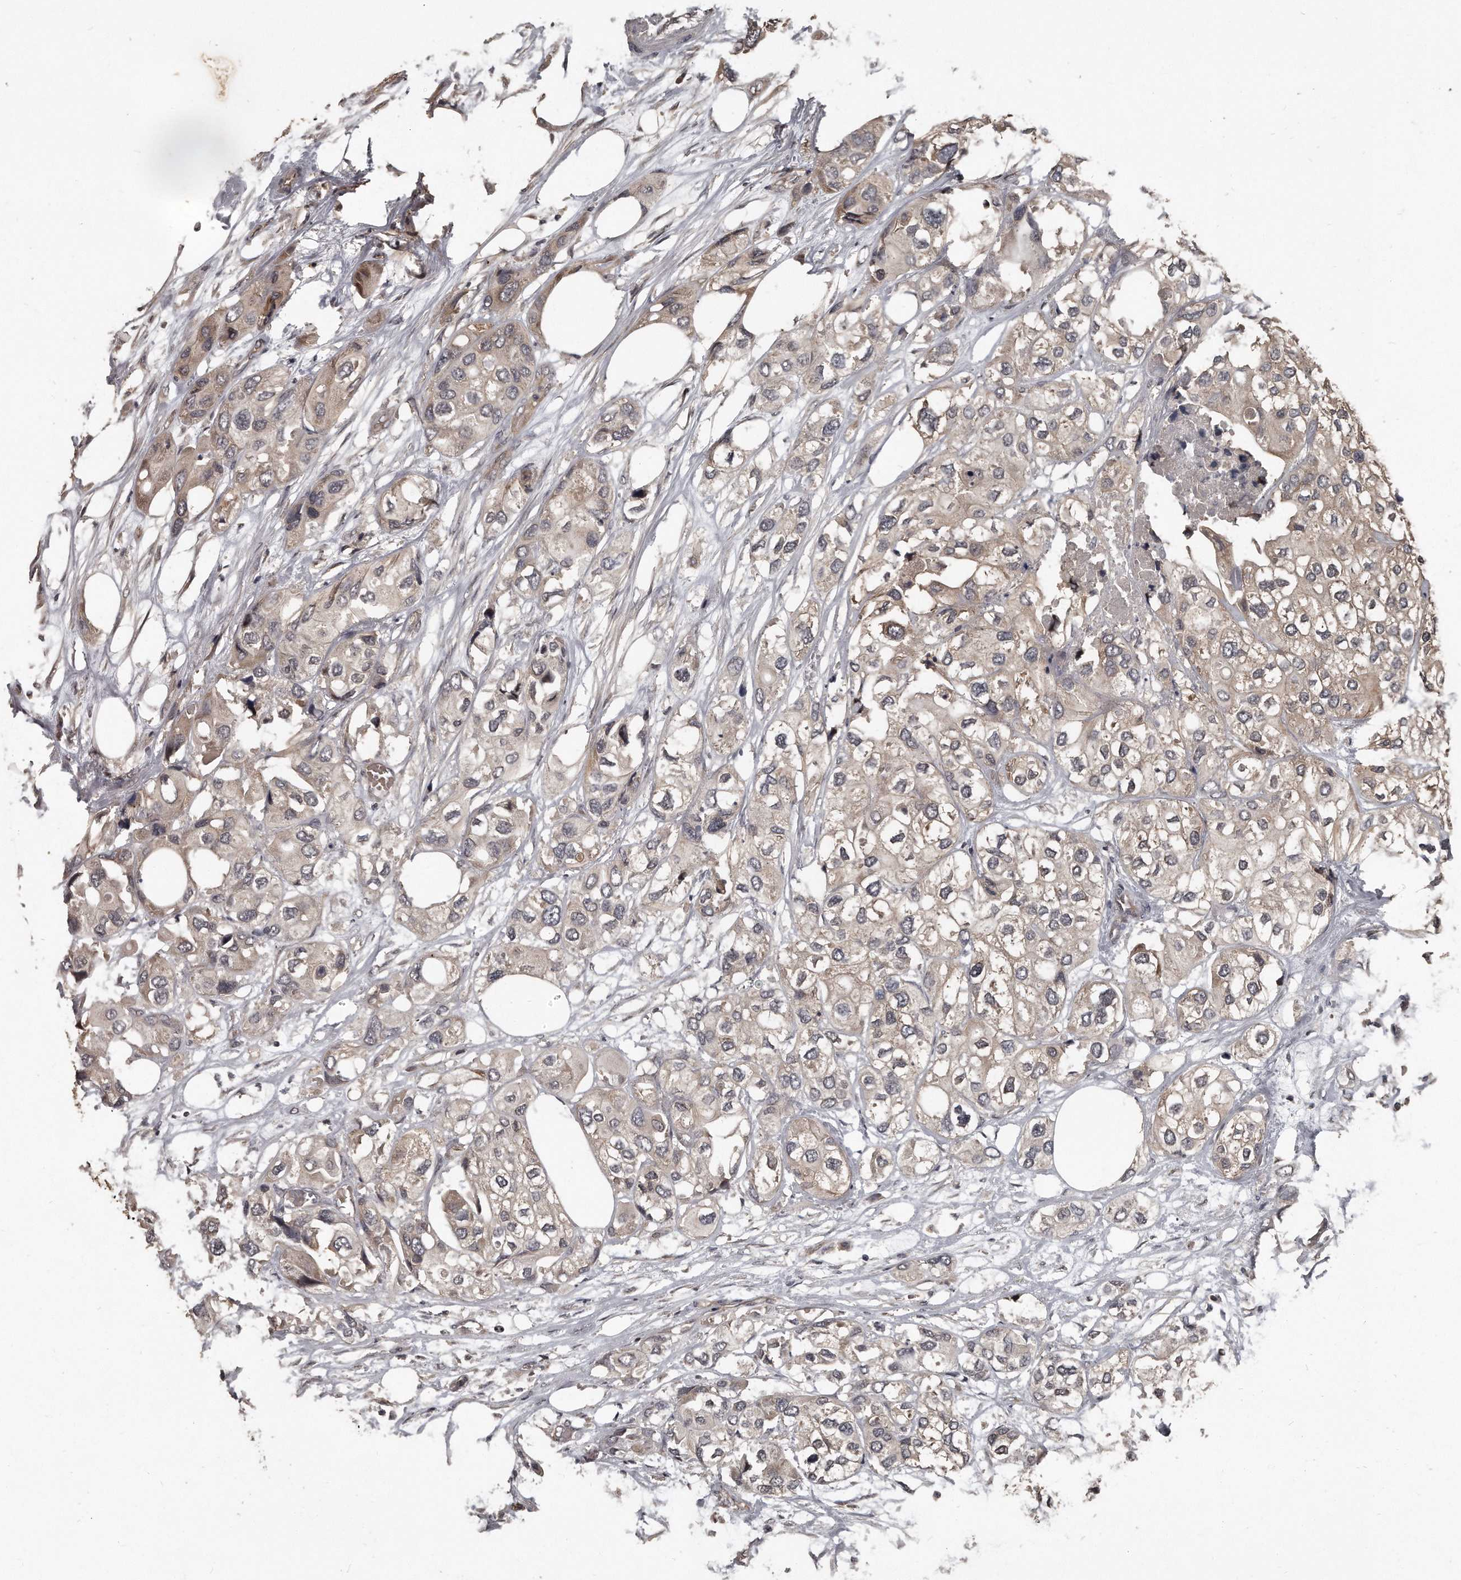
{"staining": {"intensity": "weak", "quantity": "25%-75%", "location": "cytoplasmic/membranous"}, "tissue": "urothelial cancer", "cell_type": "Tumor cells", "image_type": "cancer", "snomed": [{"axis": "morphology", "description": "Urothelial carcinoma, High grade"}, {"axis": "topography", "description": "Urinary bladder"}], "caption": "Human urothelial cancer stained with a brown dye reveals weak cytoplasmic/membranous positive positivity in about 25%-75% of tumor cells.", "gene": "GRB10", "patient": {"sex": "male", "age": 64}}